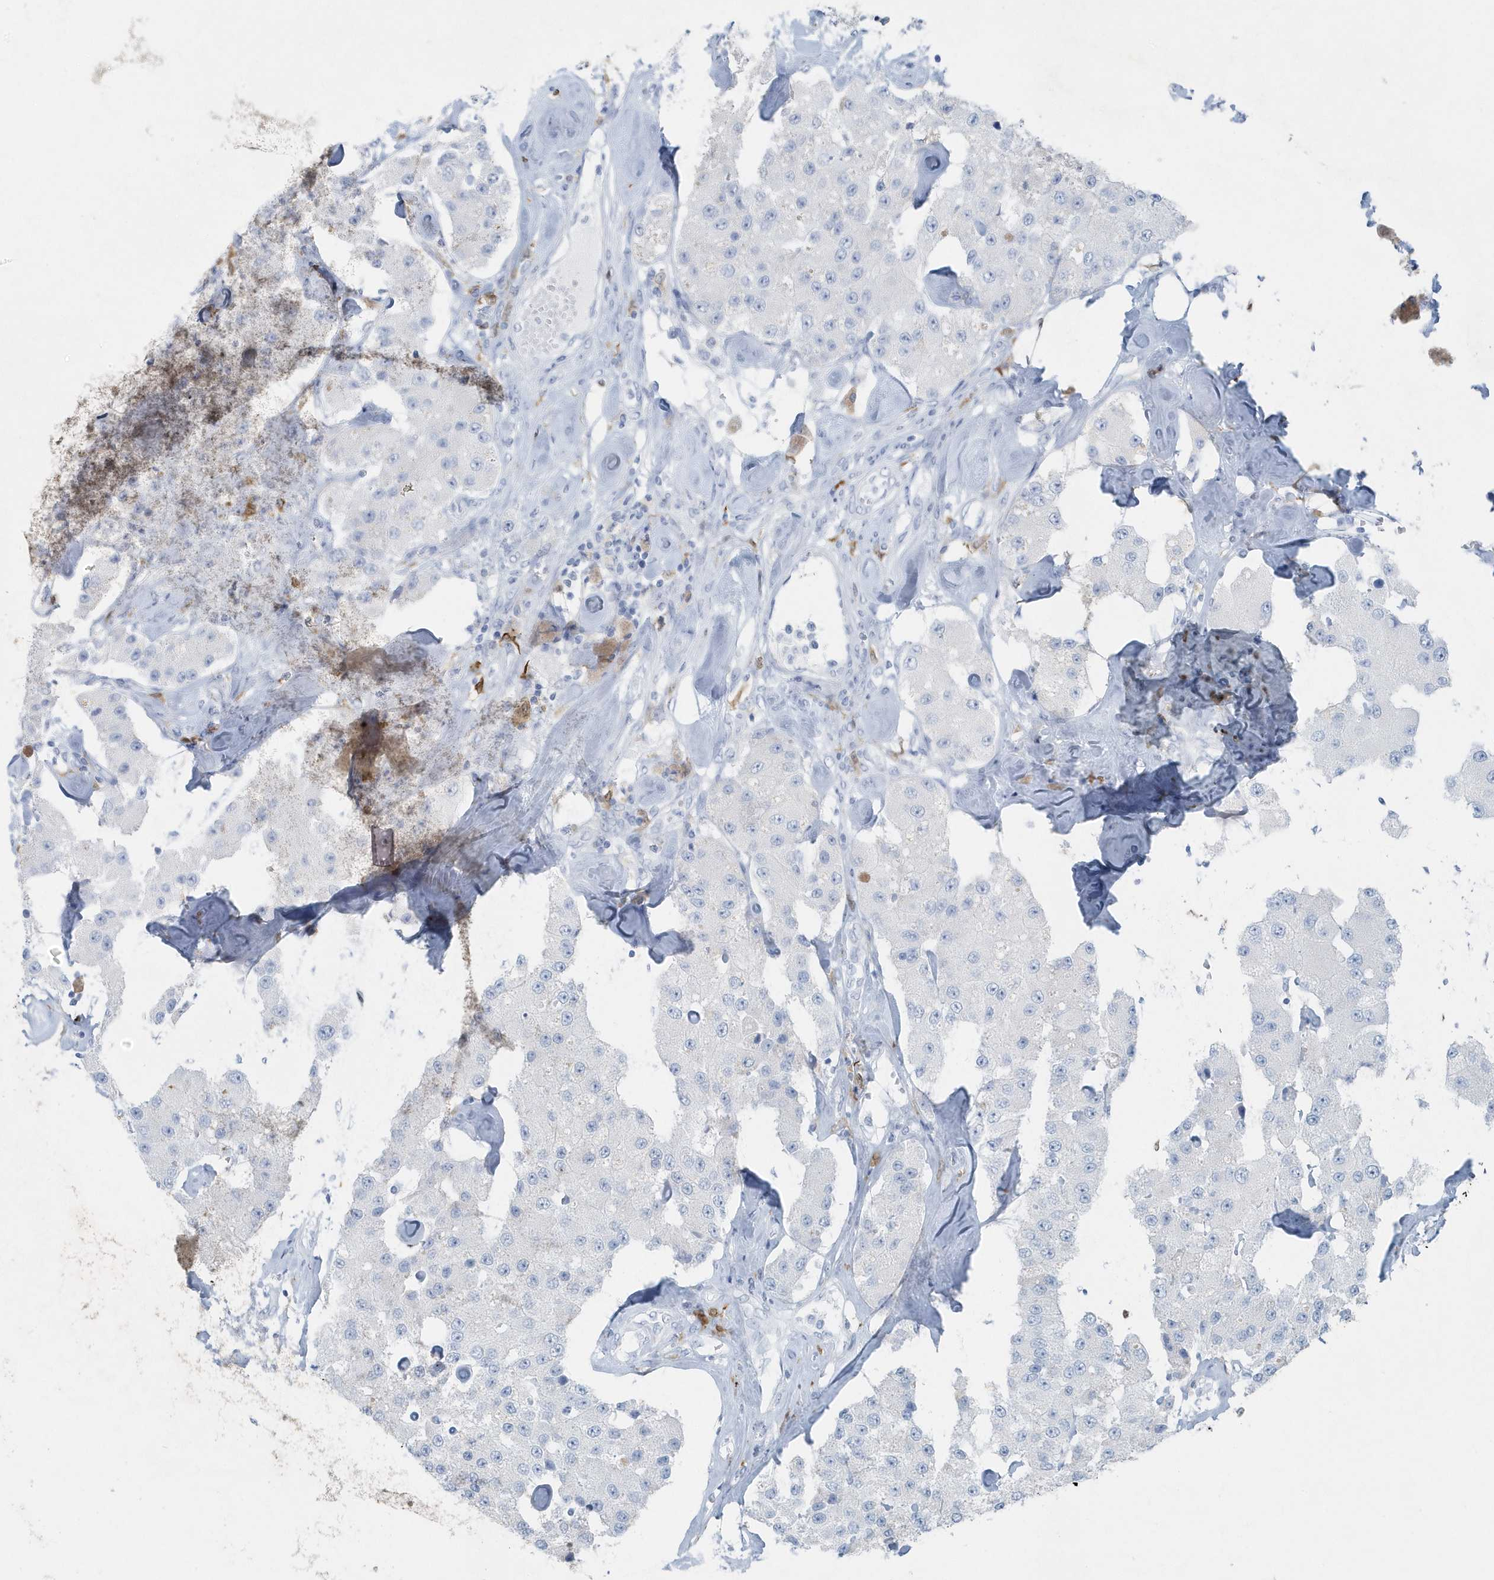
{"staining": {"intensity": "negative", "quantity": "none", "location": "none"}, "tissue": "carcinoid", "cell_type": "Tumor cells", "image_type": "cancer", "snomed": [{"axis": "morphology", "description": "Carcinoid, malignant, NOS"}, {"axis": "topography", "description": "Pancreas"}], "caption": "Micrograph shows no significant protein positivity in tumor cells of carcinoid.", "gene": "FAM98A", "patient": {"sex": "male", "age": 41}}